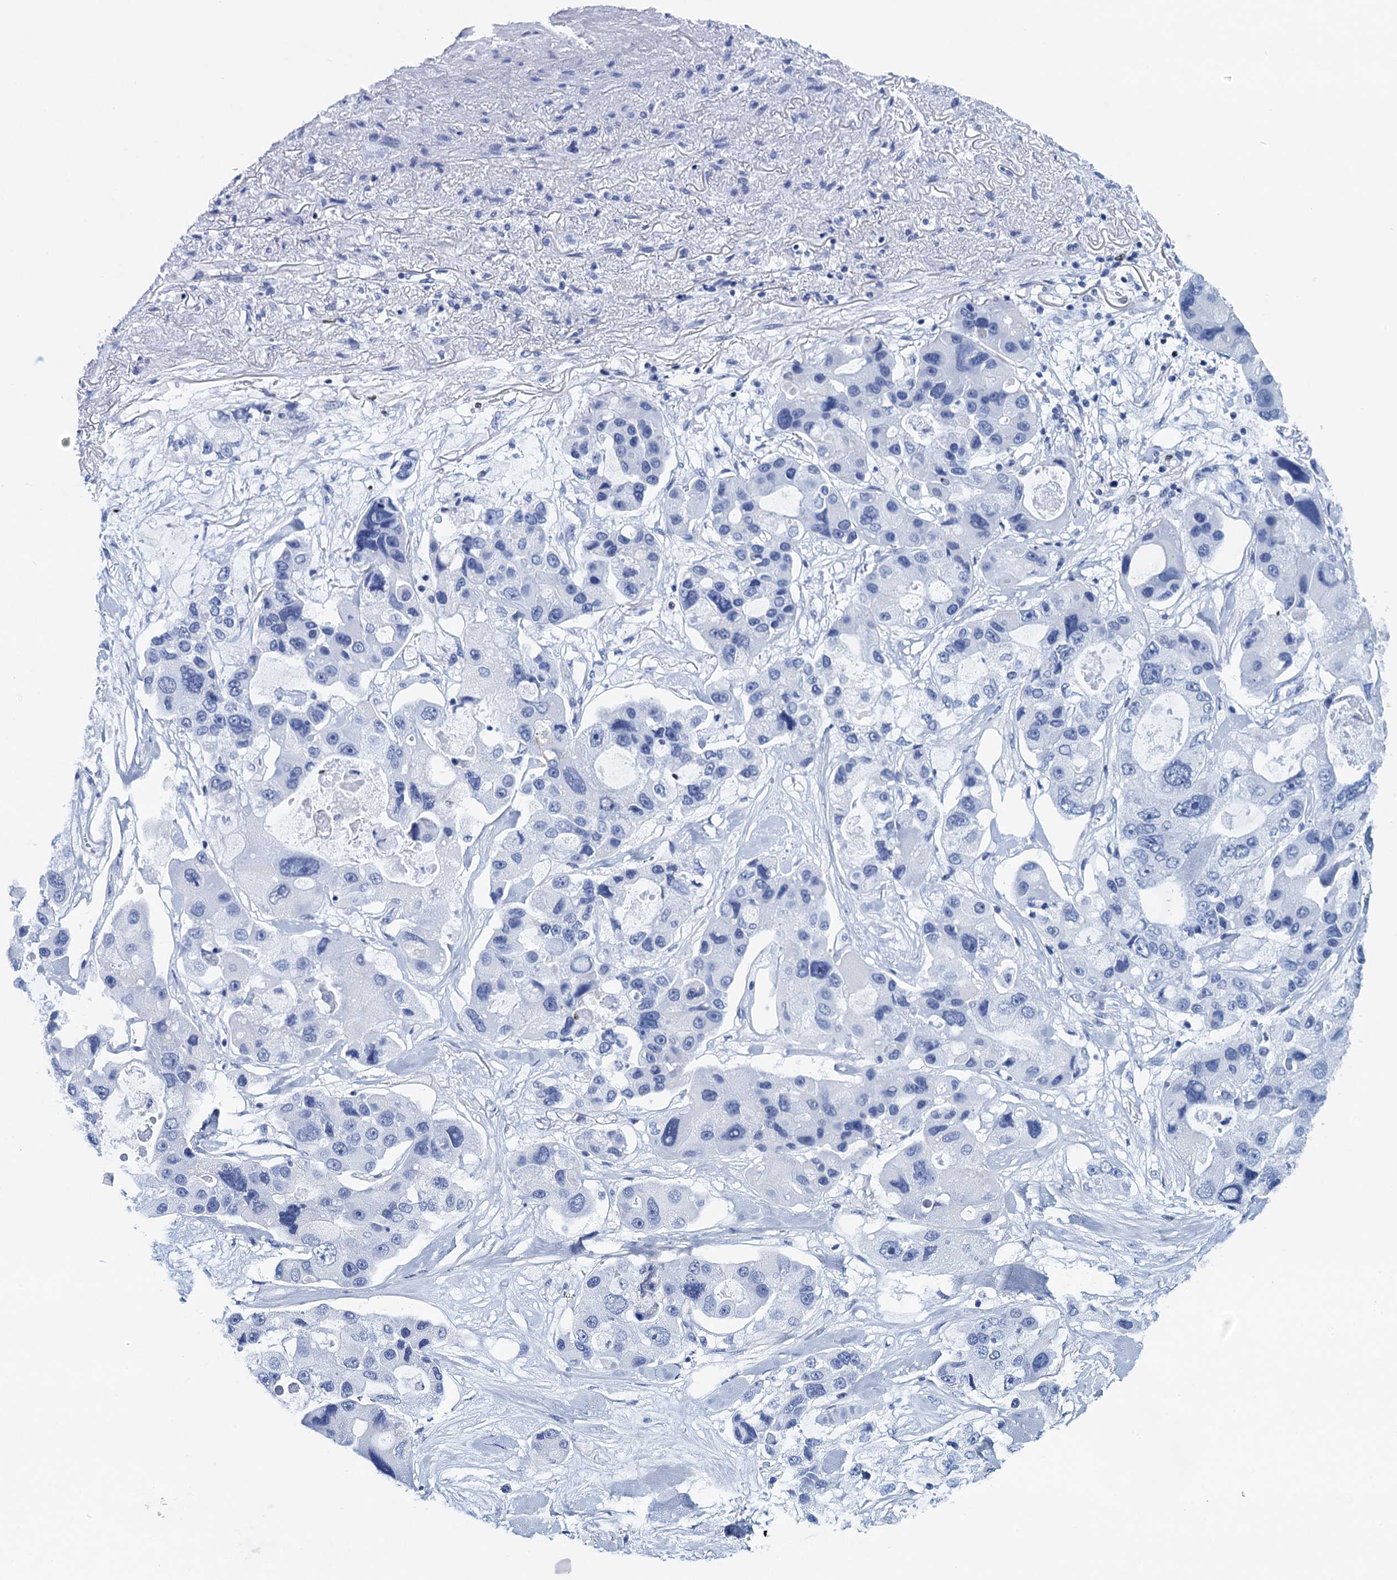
{"staining": {"intensity": "negative", "quantity": "none", "location": "none"}, "tissue": "lung cancer", "cell_type": "Tumor cells", "image_type": "cancer", "snomed": [{"axis": "morphology", "description": "Adenocarcinoma, NOS"}, {"axis": "topography", "description": "Lung"}], "caption": "The image reveals no staining of tumor cells in lung cancer (adenocarcinoma).", "gene": "RHCG", "patient": {"sex": "female", "age": 54}}